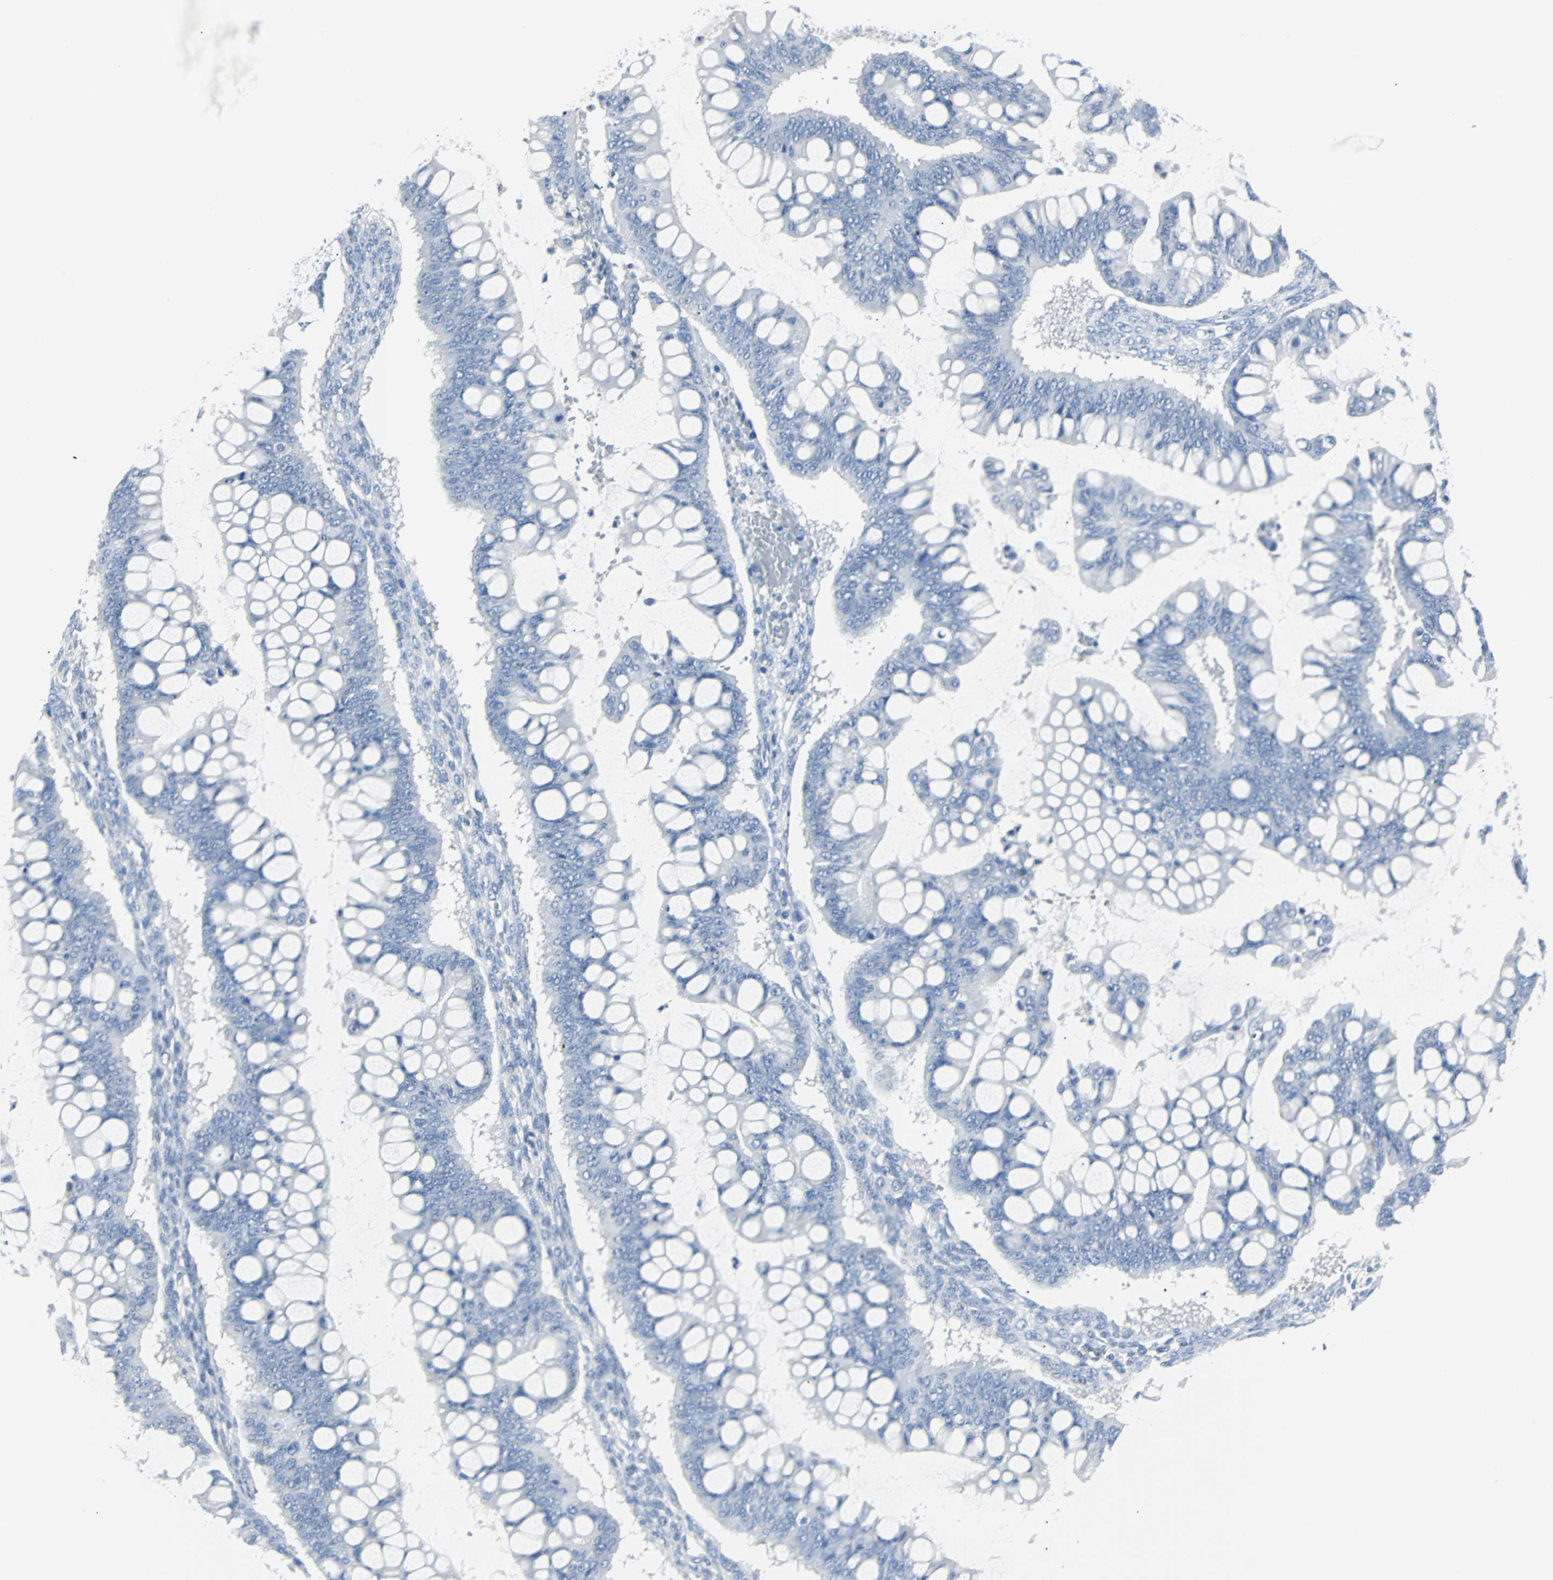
{"staining": {"intensity": "negative", "quantity": "none", "location": "none"}, "tissue": "ovarian cancer", "cell_type": "Tumor cells", "image_type": "cancer", "snomed": [{"axis": "morphology", "description": "Cystadenocarcinoma, mucinous, NOS"}, {"axis": "topography", "description": "Ovary"}], "caption": "This is a photomicrograph of immunohistochemistry (IHC) staining of ovarian mucinous cystadenocarcinoma, which shows no positivity in tumor cells. Nuclei are stained in blue.", "gene": "RASA1", "patient": {"sex": "female", "age": 73}}